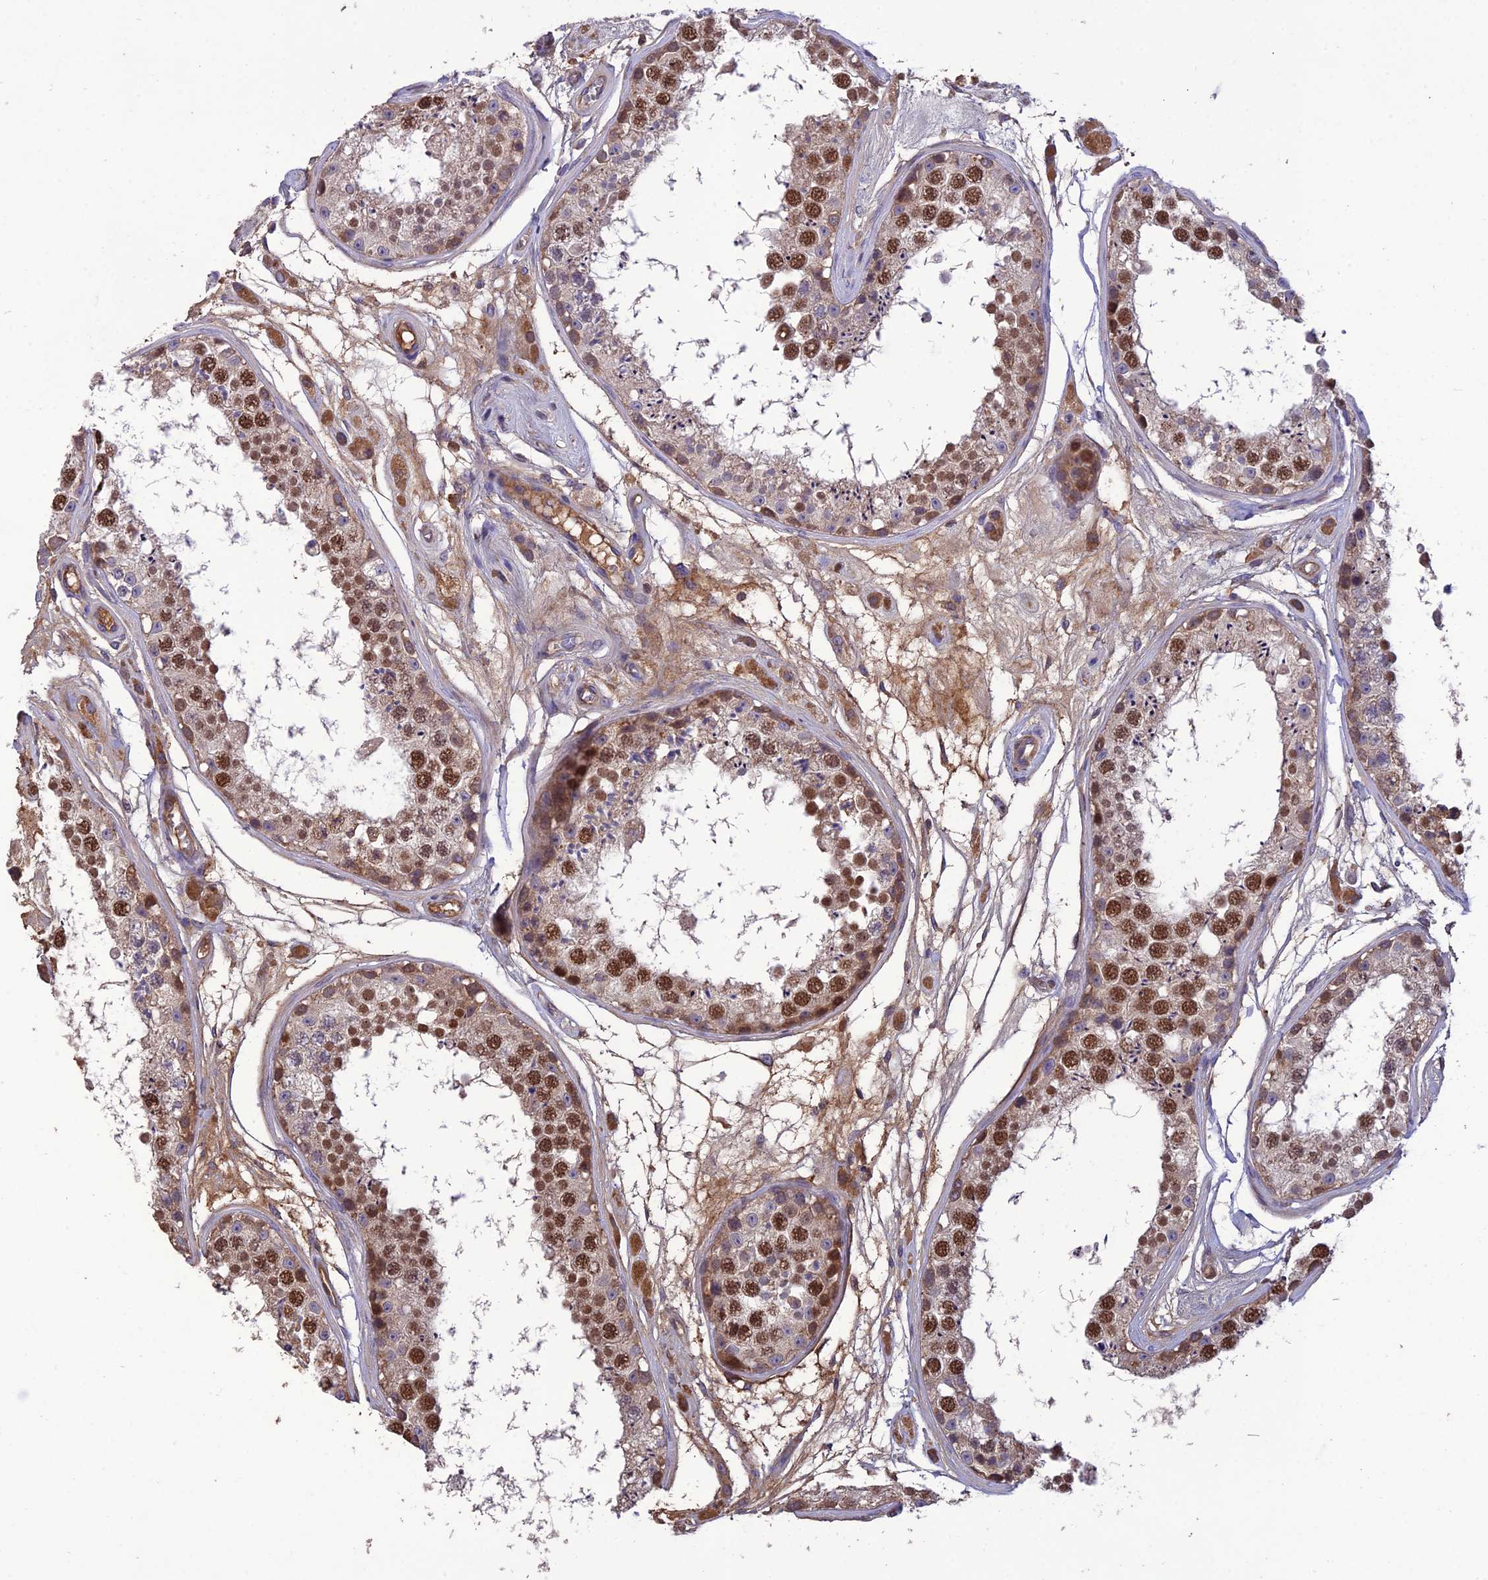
{"staining": {"intensity": "strong", "quantity": "25%-75%", "location": "nuclear"}, "tissue": "testis", "cell_type": "Cells in seminiferous ducts", "image_type": "normal", "snomed": [{"axis": "morphology", "description": "Normal tissue, NOS"}, {"axis": "topography", "description": "Testis"}], "caption": "About 25%-75% of cells in seminiferous ducts in normal testis exhibit strong nuclear protein staining as visualized by brown immunohistochemical staining.", "gene": "MIOS", "patient": {"sex": "male", "age": 25}}